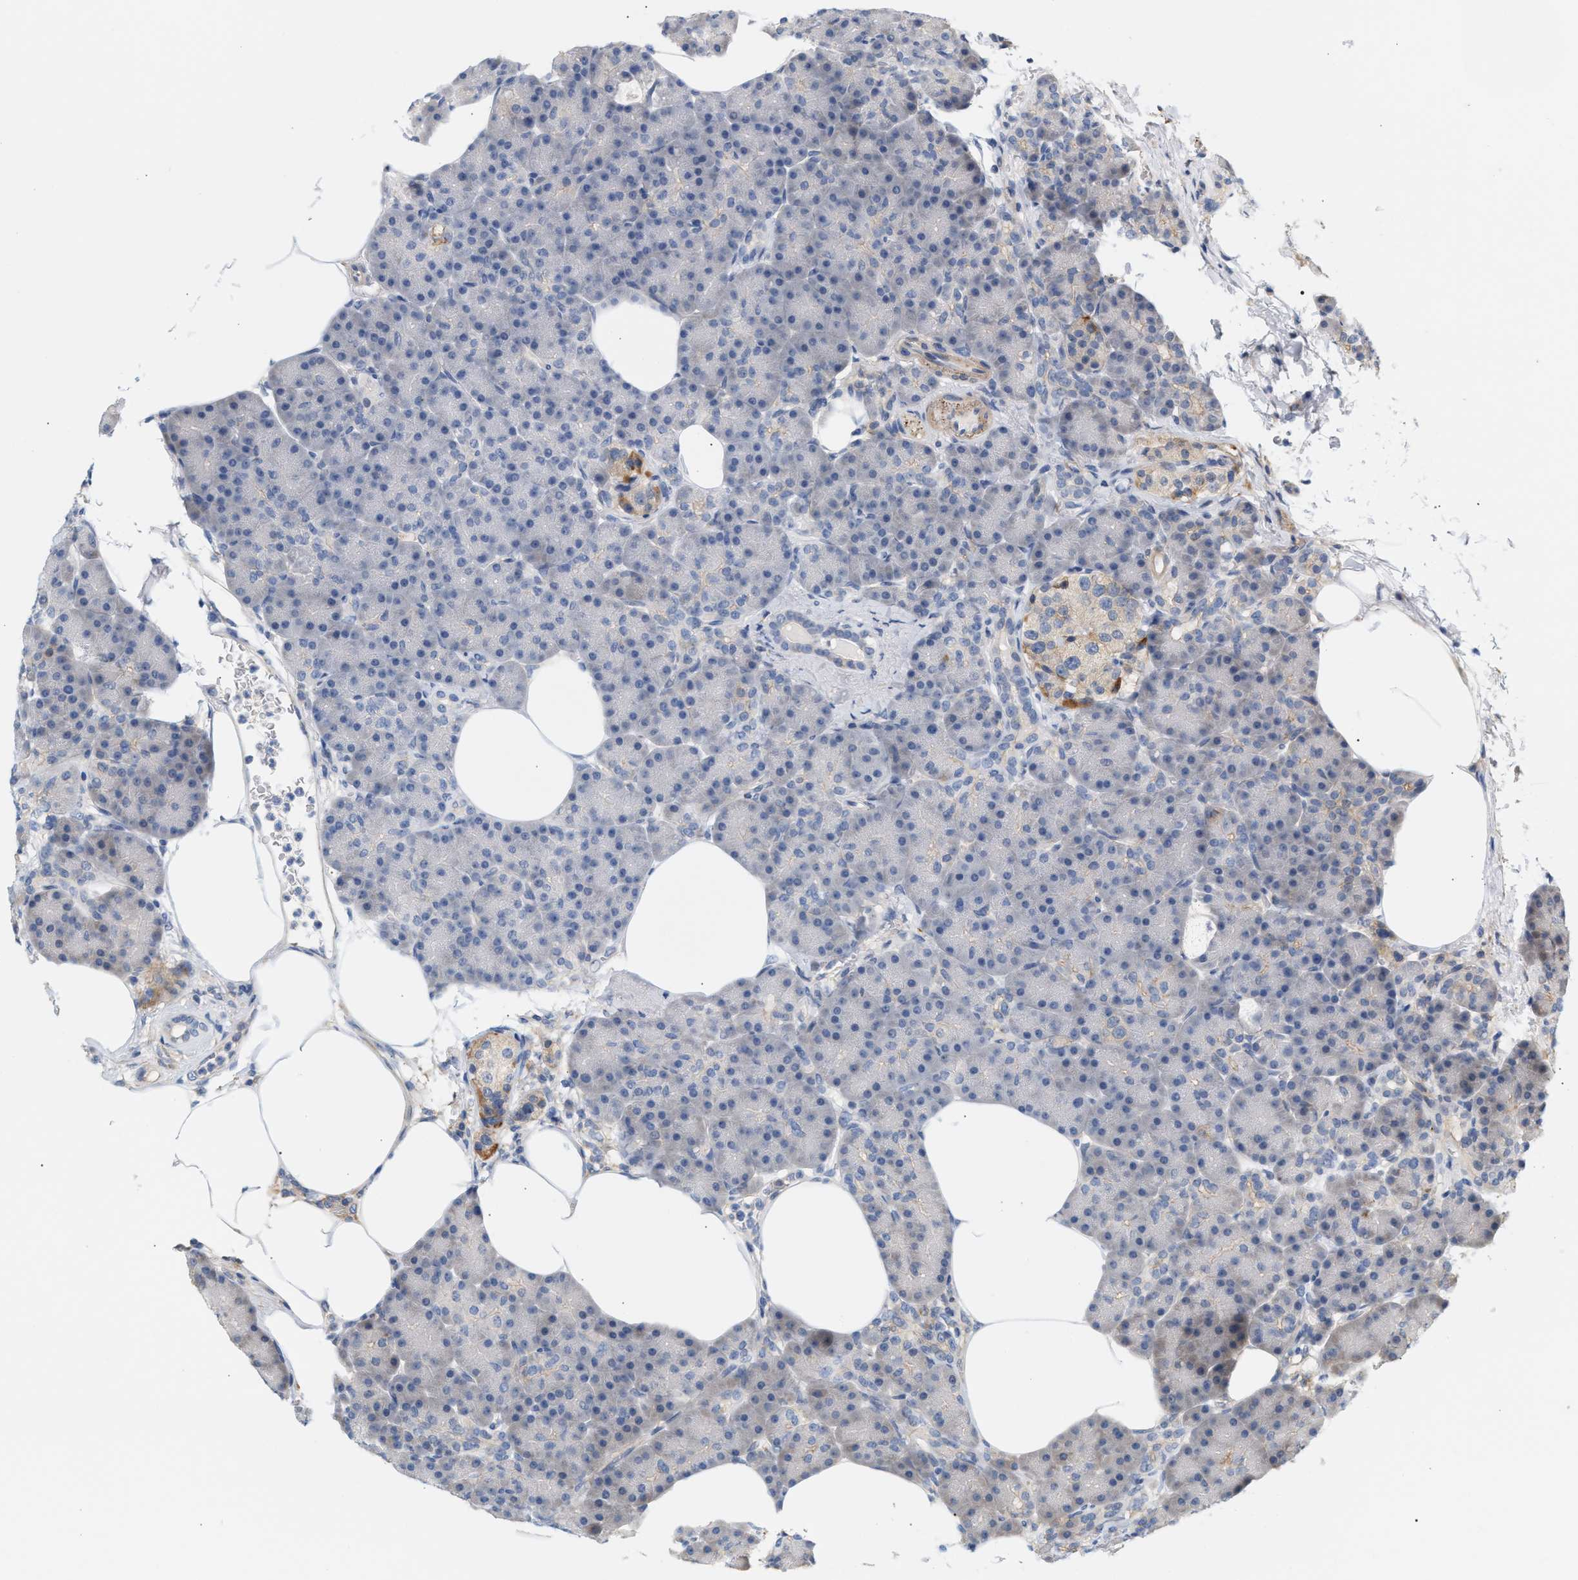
{"staining": {"intensity": "negative", "quantity": "none", "location": "none"}, "tissue": "pancreas", "cell_type": "Exocrine glandular cells", "image_type": "normal", "snomed": [{"axis": "morphology", "description": "Normal tissue, NOS"}, {"axis": "topography", "description": "Pancreas"}], "caption": "A high-resolution histopathology image shows immunohistochemistry (IHC) staining of normal pancreas, which exhibits no significant staining in exocrine glandular cells.", "gene": "LRCH1", "patient": {"sex": "female", "age": 70}}